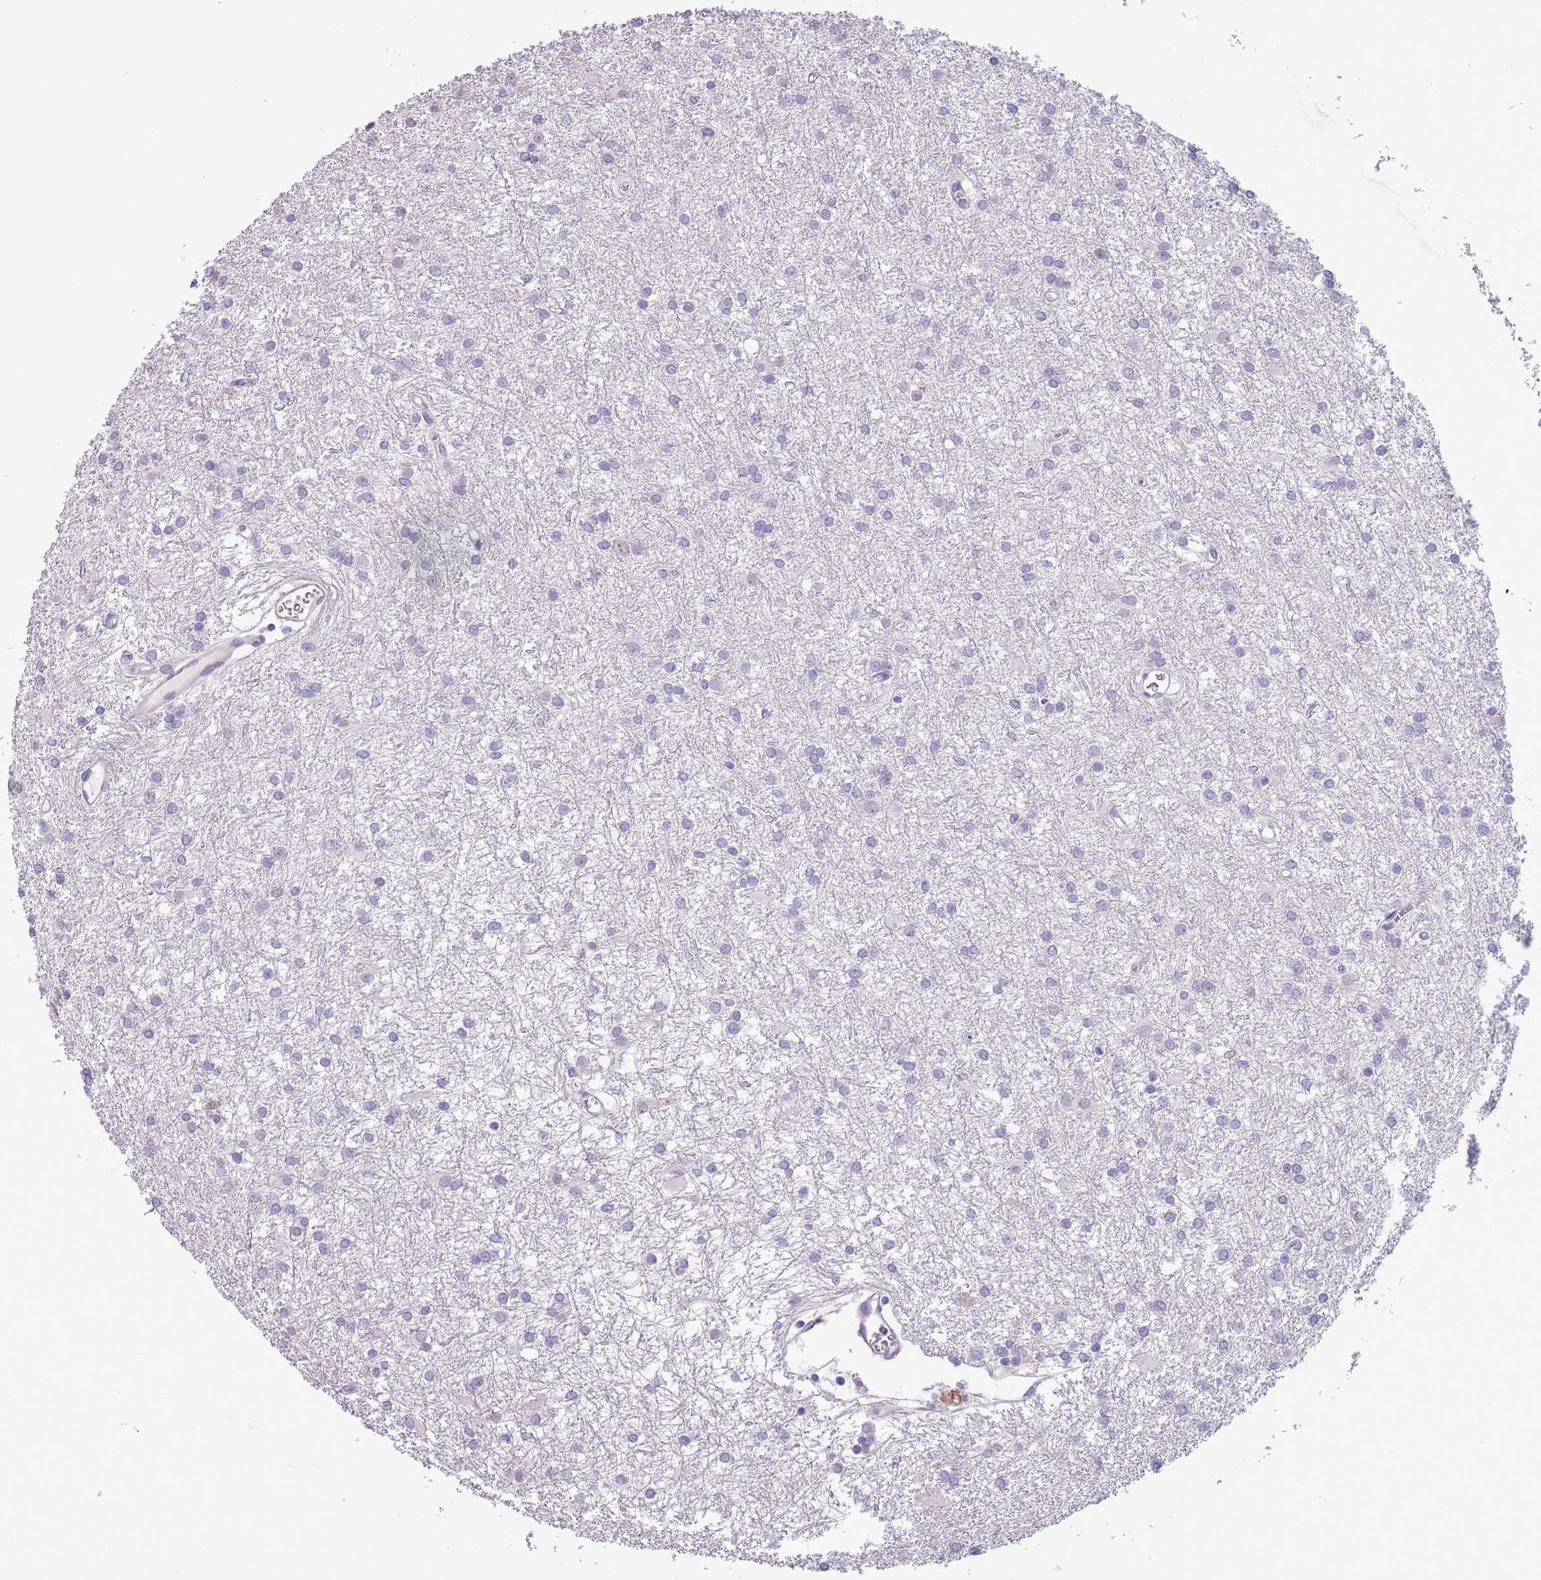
{"staining": {"intensity": "negative", "quantity": "none", "location": "none"}, "tissue": "glioma", "cell_type": "Tumor cells", "image_type": "cancer", "snomed": [{"axis": "morphology", "description": "Glioma, malignant, High grade"}, {"axis": "topography", "description": "Brain"}], "caption": "This is an immunohistochemistry (IHC) micrograph of glioma. There is no staining in tumor cells.", "gene": "MRPL32", "patient": {"sex": "female", "age": 50}}